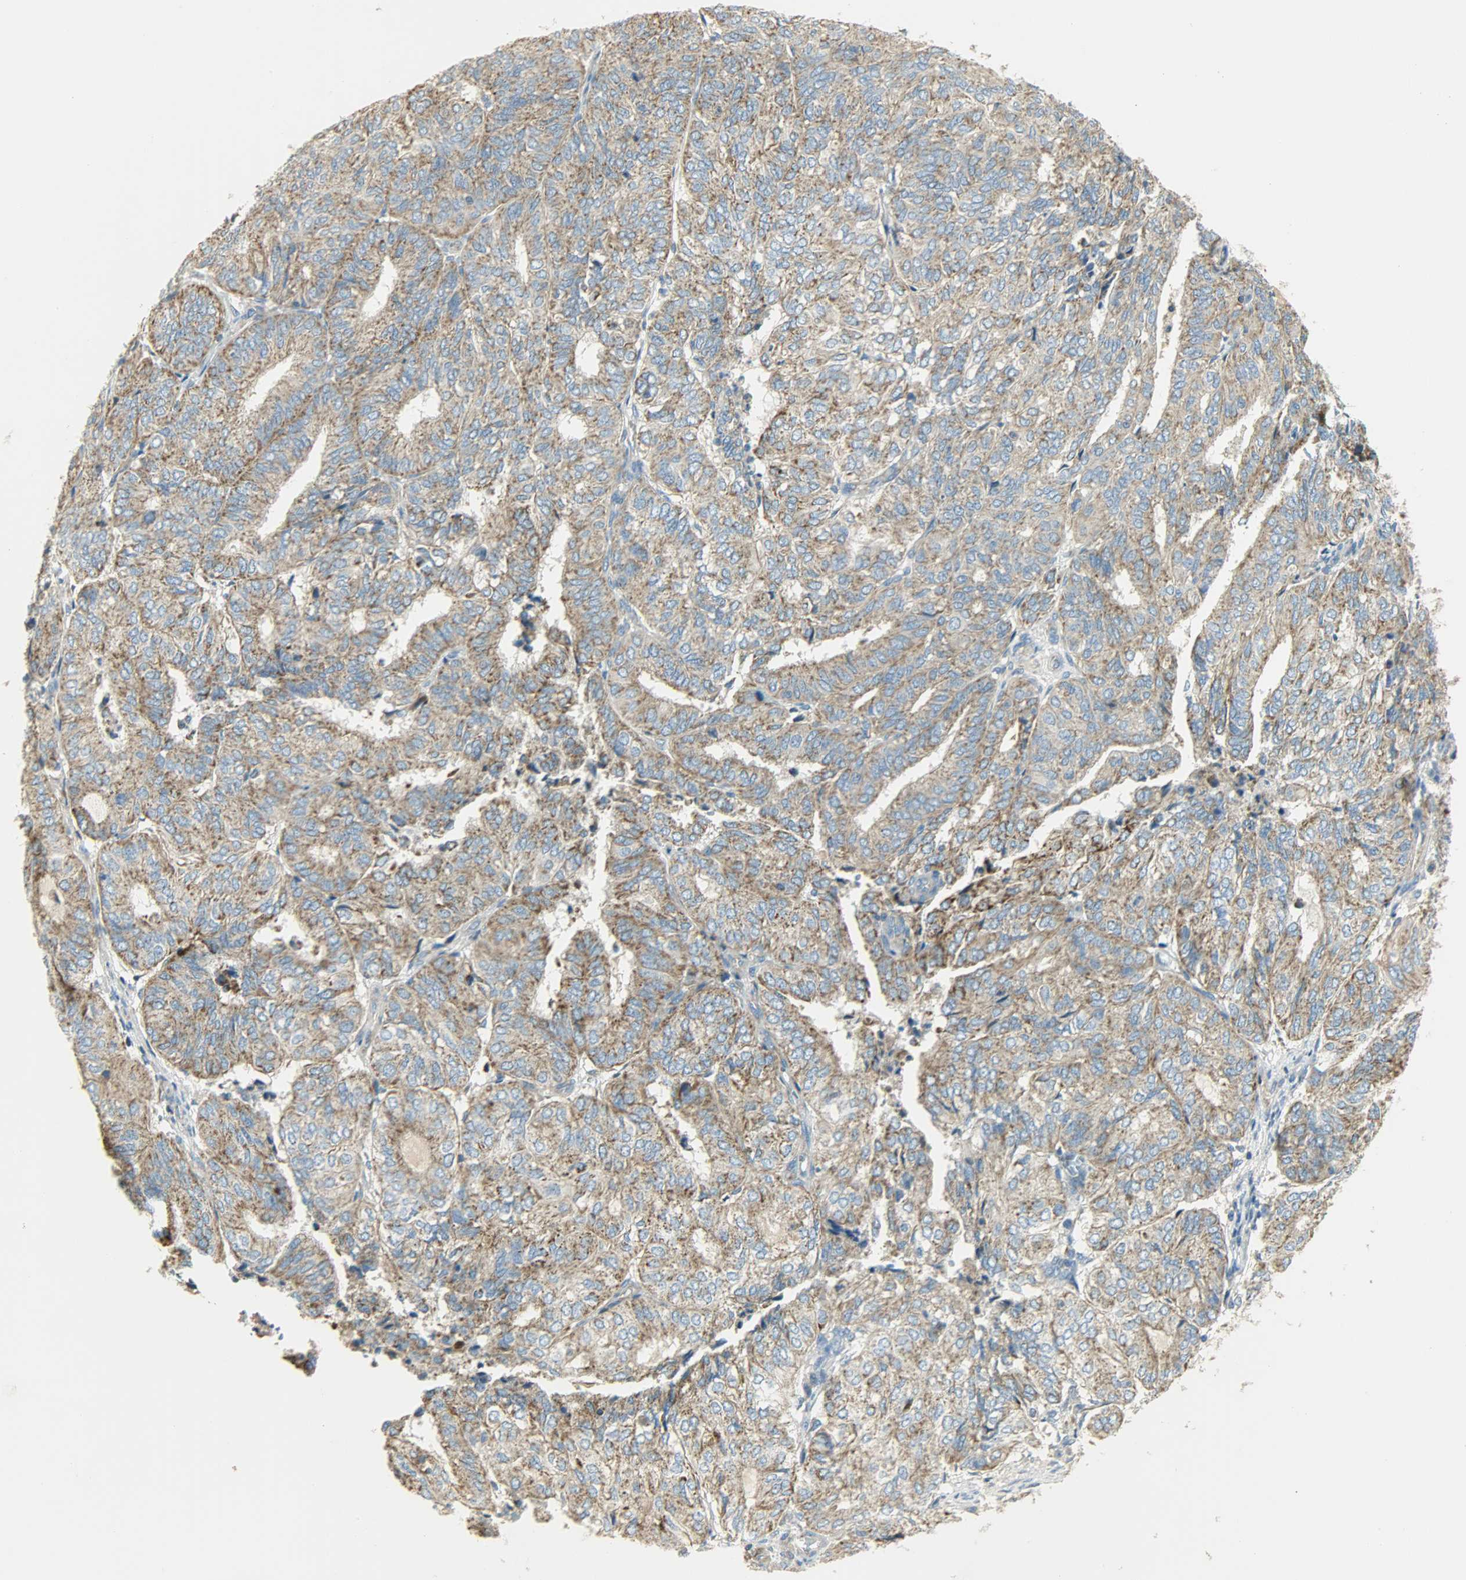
{"staining": {"intensity": "moderate", "quantity": ">75%", "location": "cytoplasmic/membranous"}, "tissue": "endometrial cancer", "cell_type": "Tumor cells", "image_type": "cancer", "snomed": [{"axis": "morphology", "description": "Adenocarcinoma, NOS"}, {"axis": "topography", "description": "Uterus"}], "caption": "A brown stain labels moderate cytoplasmic/membranous positivity of a protein in adenocarcinoma (endometrial) tumor cells. (DAB IHC with brightfield microscopy, high magnification).", "gene": "NNT", "patient": {"sex": "female", "age": 60}}